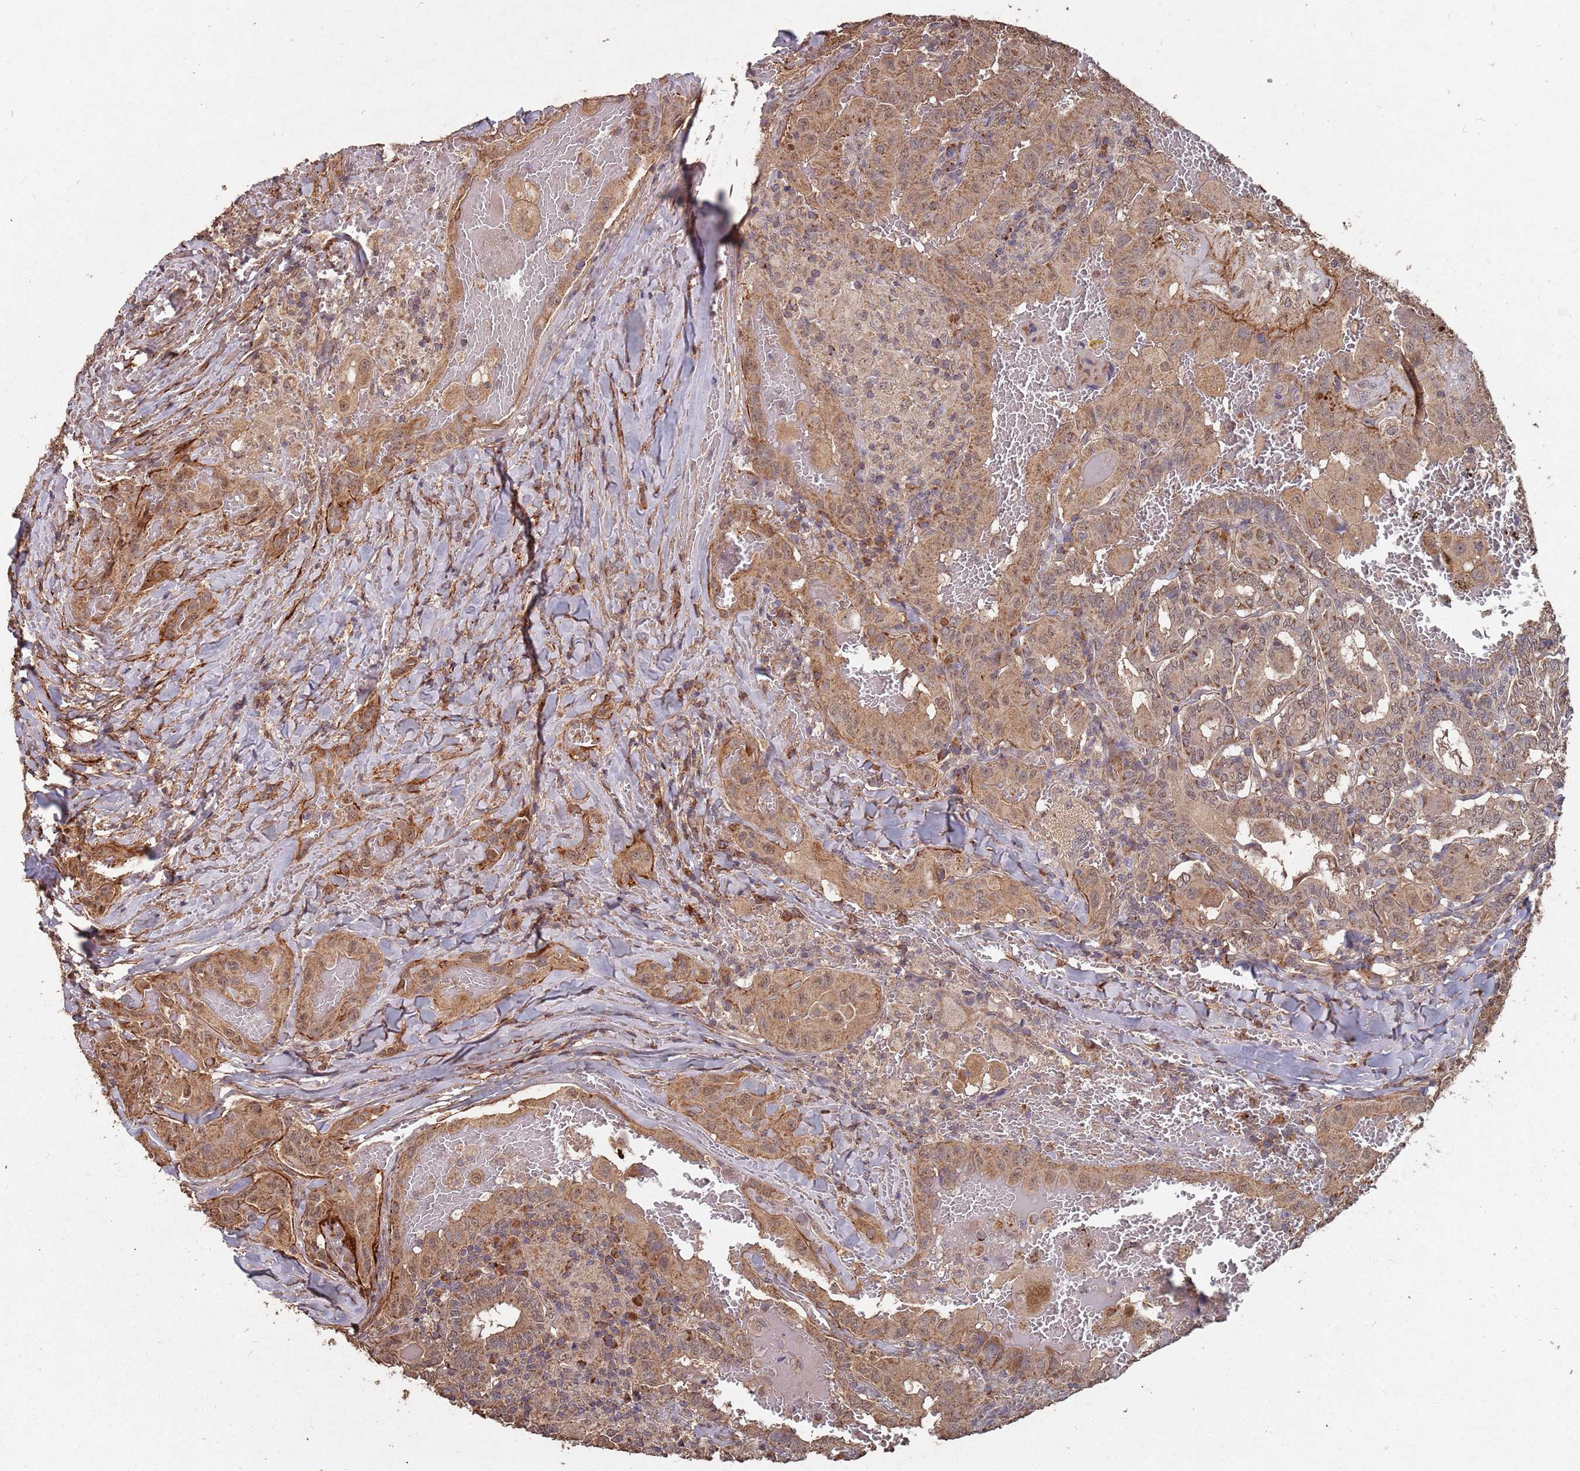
{"staining": {"intensity": "moderate", "quantity": ">75%", "location": "cytoplasmic/membranous"}, "tissue": "thyroid cancer", "cell_type": "Tumor cells", "image_type": "cancer", "snomed": [{"axis": "morphology", "description": "Papillary adenocarcinoma, NOS"}, {"axis": "topography", "description": "Thyroid gland"}], "caption": "A medium amount of moderate cytoplasmic/membranous expression is present in about >75% of tumor cells in thyroid cancer (papillary adenocarcinoma) tissue.", "gene": "PRORP", "patient": {"sex": "female", "age": 72}}